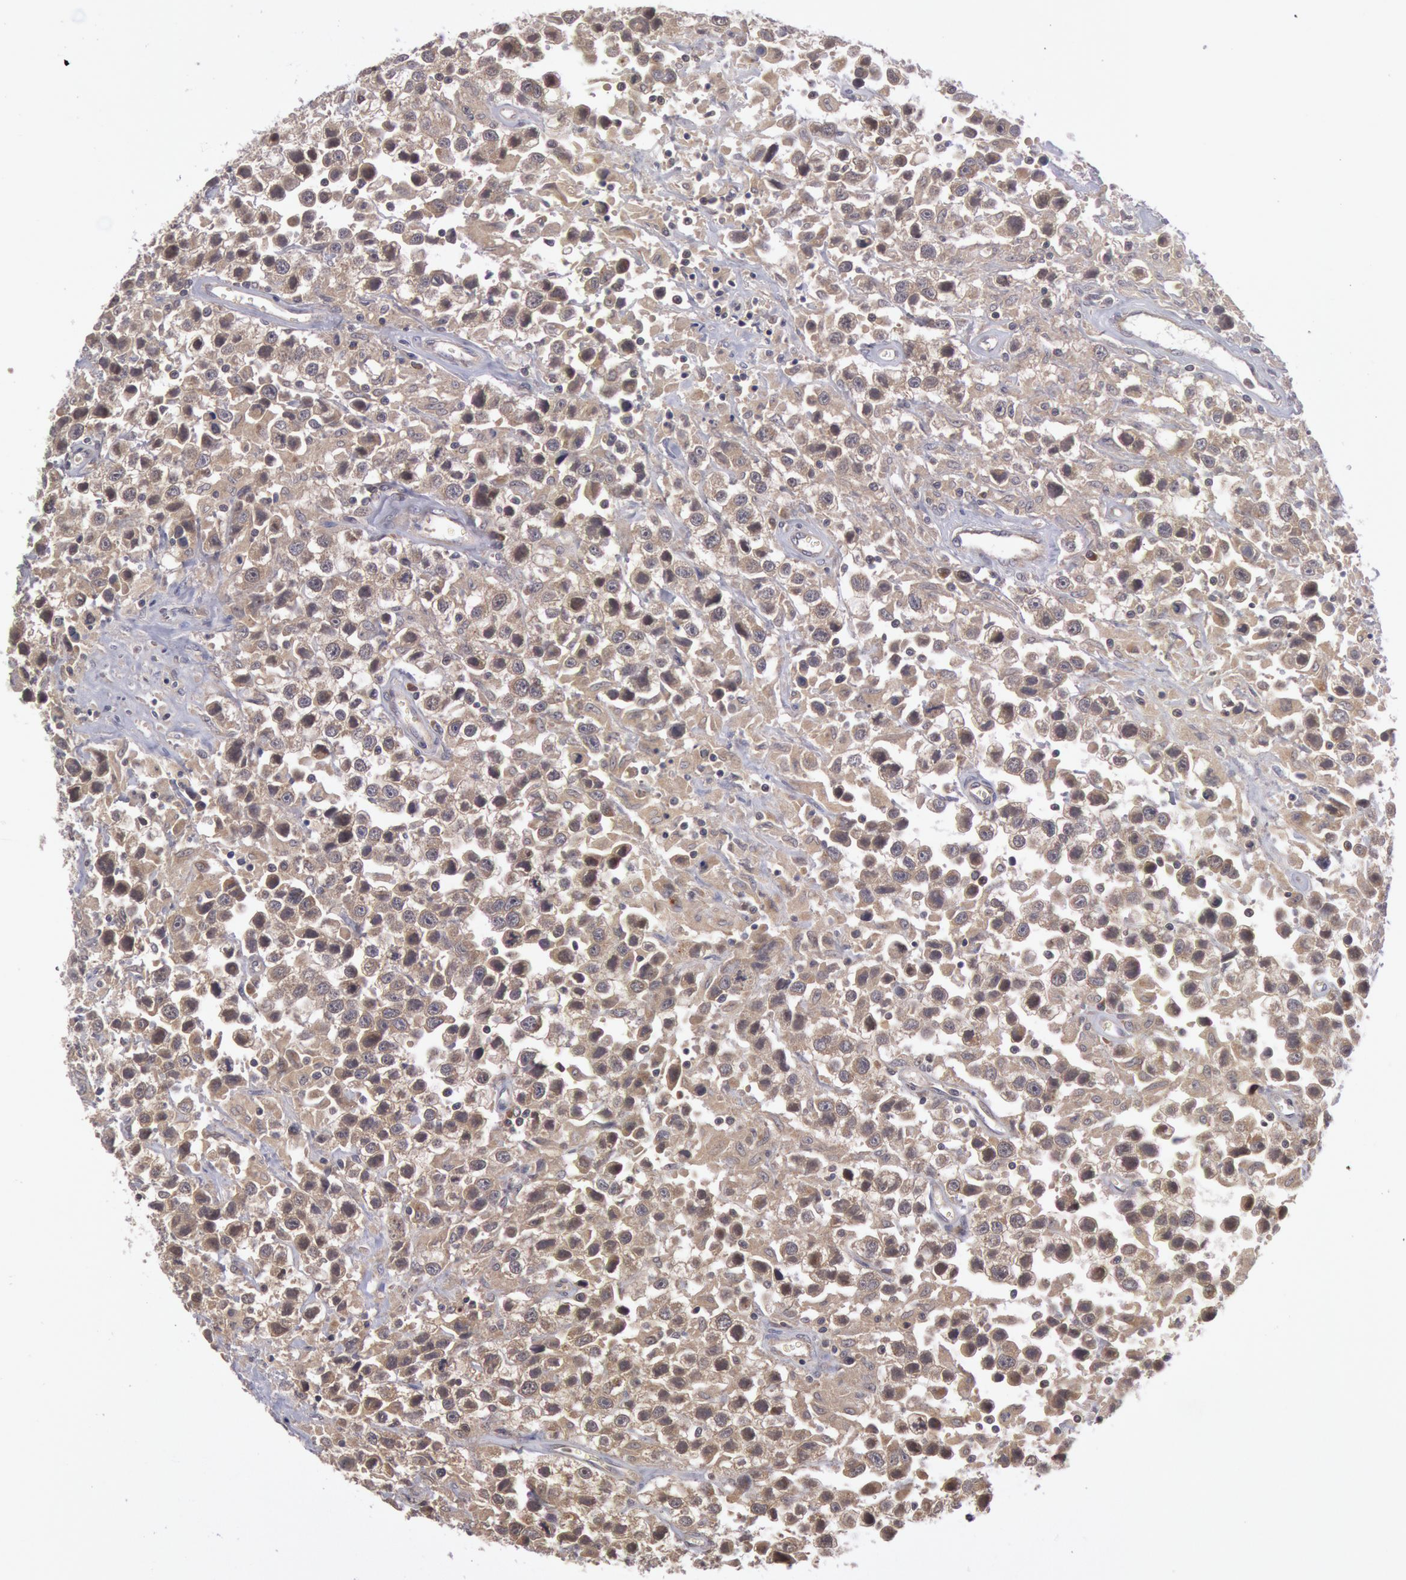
{"staining": {"intensity": "weak", "quantity": "25%-75%", "location": "cytoplasmic/membranous,nuclear"}, "tissue": "testis cancer", "cell_type": "Tumor cells", "image_type": "cancer", "snomed": [{"axis": "morphology", "description": "Seminoma, NOS"}, {"axis": "topography", "description": "Testis"}], "caption": "Protein staining reveals weak cytoplasmic/membranous and nuclear expression in approximately 25%-75% of tumor cells in testis cancer (seminoma).", "gene": "BRAF", "patient": {"sex": "male", "age": 43}}